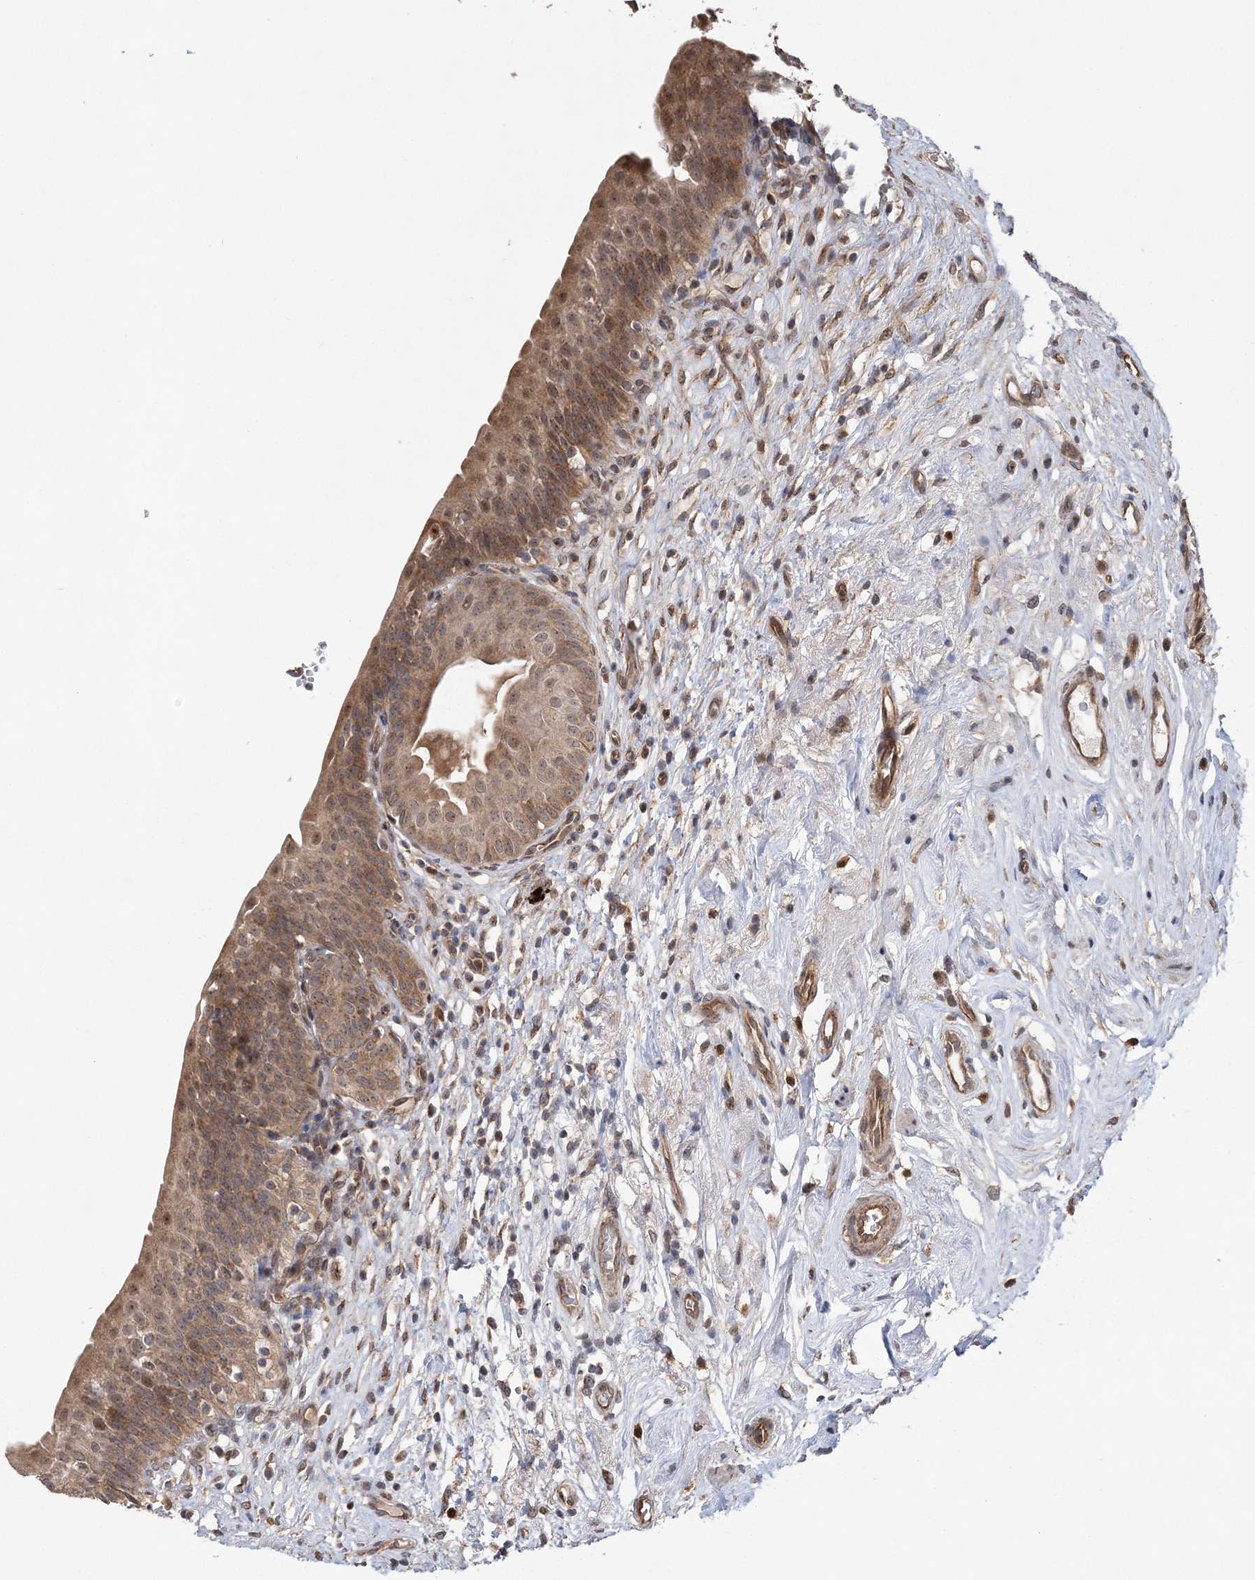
{"staining": {"intensity": "moderate", "quantity": ">75%", "location": "cytoplasmic/membranous,nuclear"}, "tissue": "urinary bladder", "cell_type": "Urothelial cells", "image_type": "normal", "snomed": [{"axis": "morphology", "description": "Normal tissue, NOS"}, {"axis": "topography", "description": "Urinary bladder"}], "caption": "Immunohistochemistry of unremarkable urinary bladder displays medium levels of moderate cytoplasmic/membranous,nuclear expression in about >75% of urothelial cells.", "gene": "KIF4A", "patient": {"sex": "male", "age": 83}}